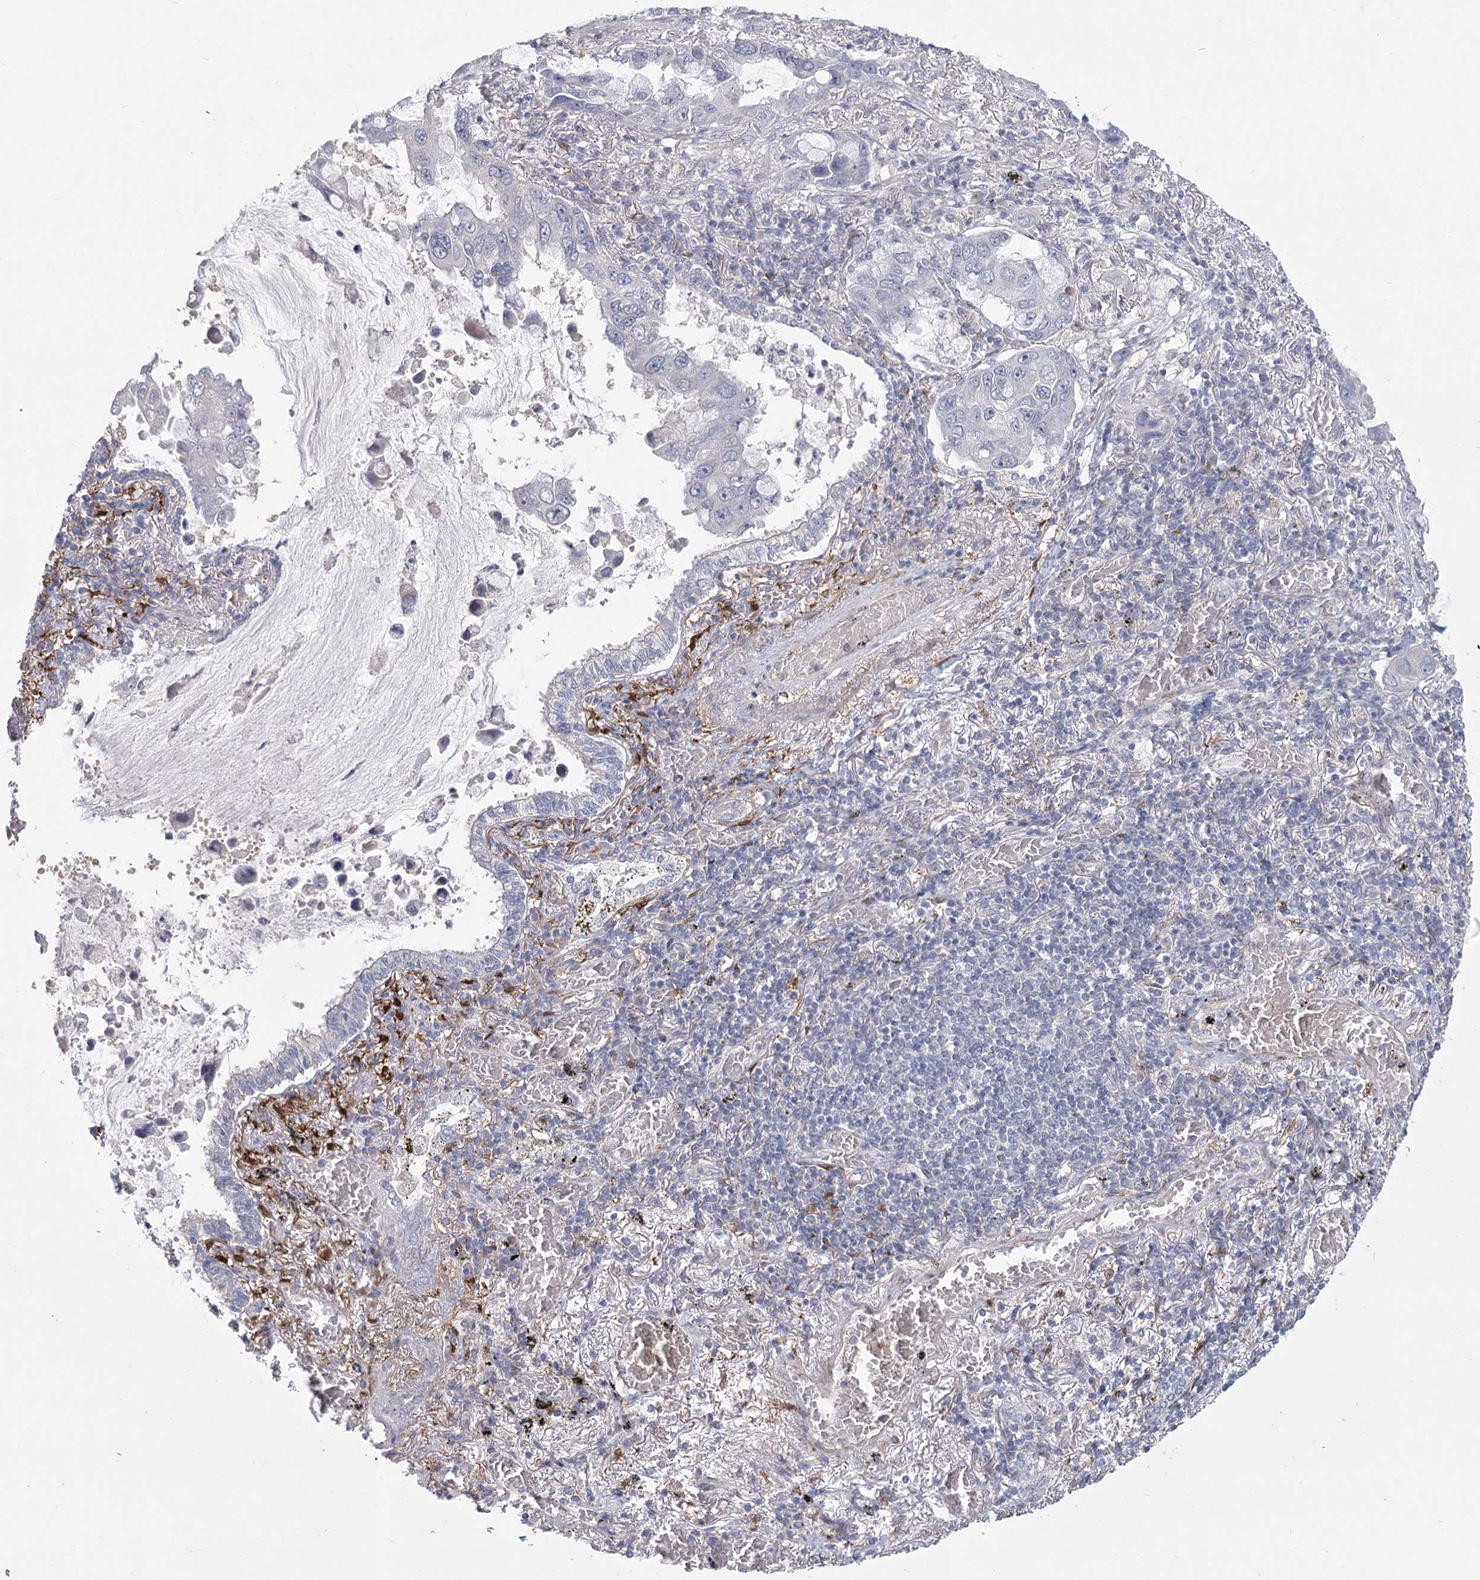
{"staining": {"intensity": "negative", "quantity": "none", "location": "none"}, "tissue": "lung cancer", "cell_type": "Tumor cells", "image_type": "cancer", "snomed": [{"axis": "morphology", "description": "Adenocarcinoma, NOS"}, {"axis": "topography", "description": "Lung"}], "caption": "A high-resolution photomicrograph shows immunohistochemistry staining of lung cancer, which shows no significant positivity in tumor cells.", "gene": "CNTLN", "patient": {"sex": "male", "age": 64}}